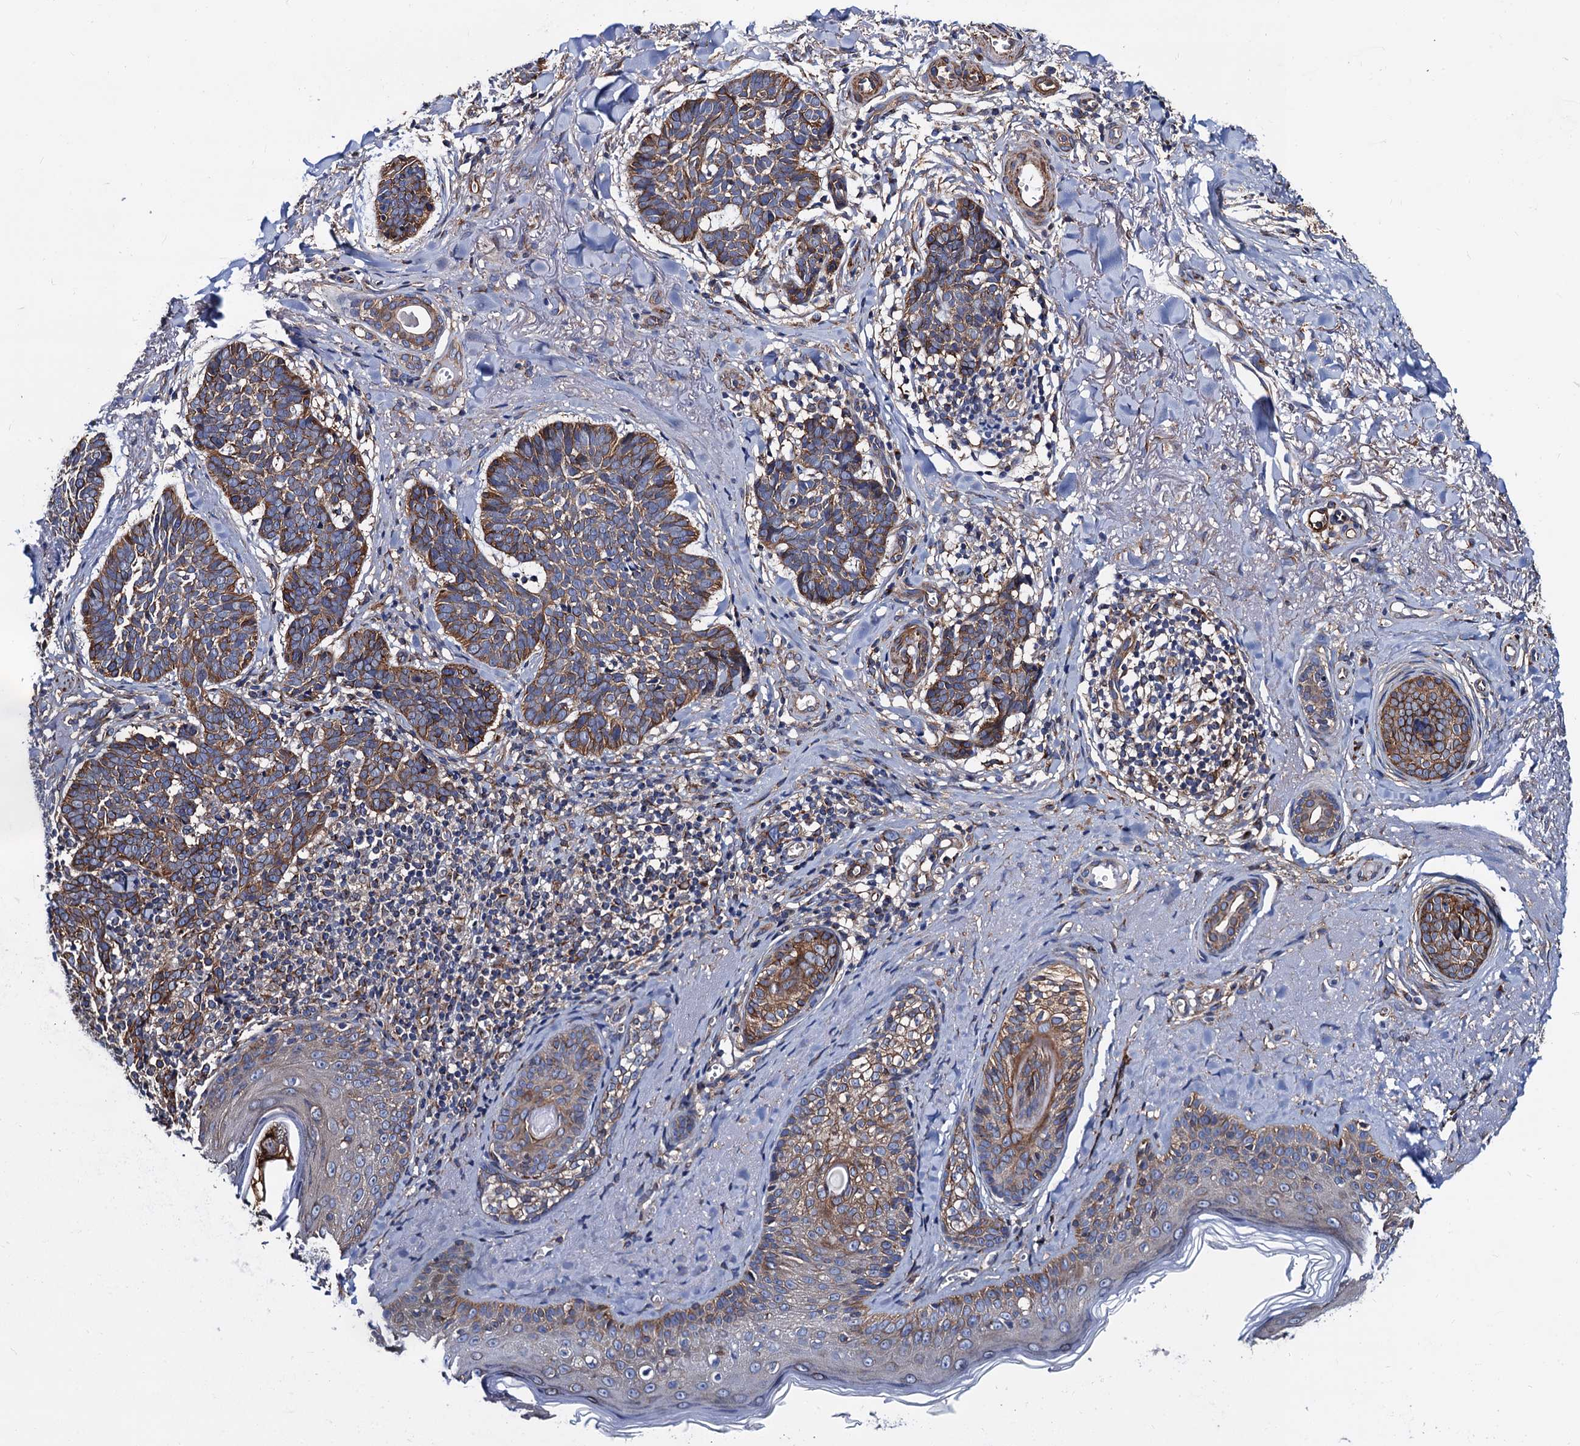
{"staining": {"intensity": "moderate", "quantity": ">75%", "location": "cytoplasmic/membranous"}, "tissue": "skin cancer", "cell_type": "Tumor cells", "image_type": "cancer", "snomed": [{"axis": "morphology", "description": "Basal cell carcinoma"}, {"axis": "topography", "description": "Skin"}], "caption": "Immunohistochemical staining of skin cancer (basal cell carcinoma) demonstrates medium levels of moderate cytoplasmic/membranous positivity in approximately >75% of tumor cells.", "gene": "ZDHHC18", "patient": {"sex": "female", "age": 74}}